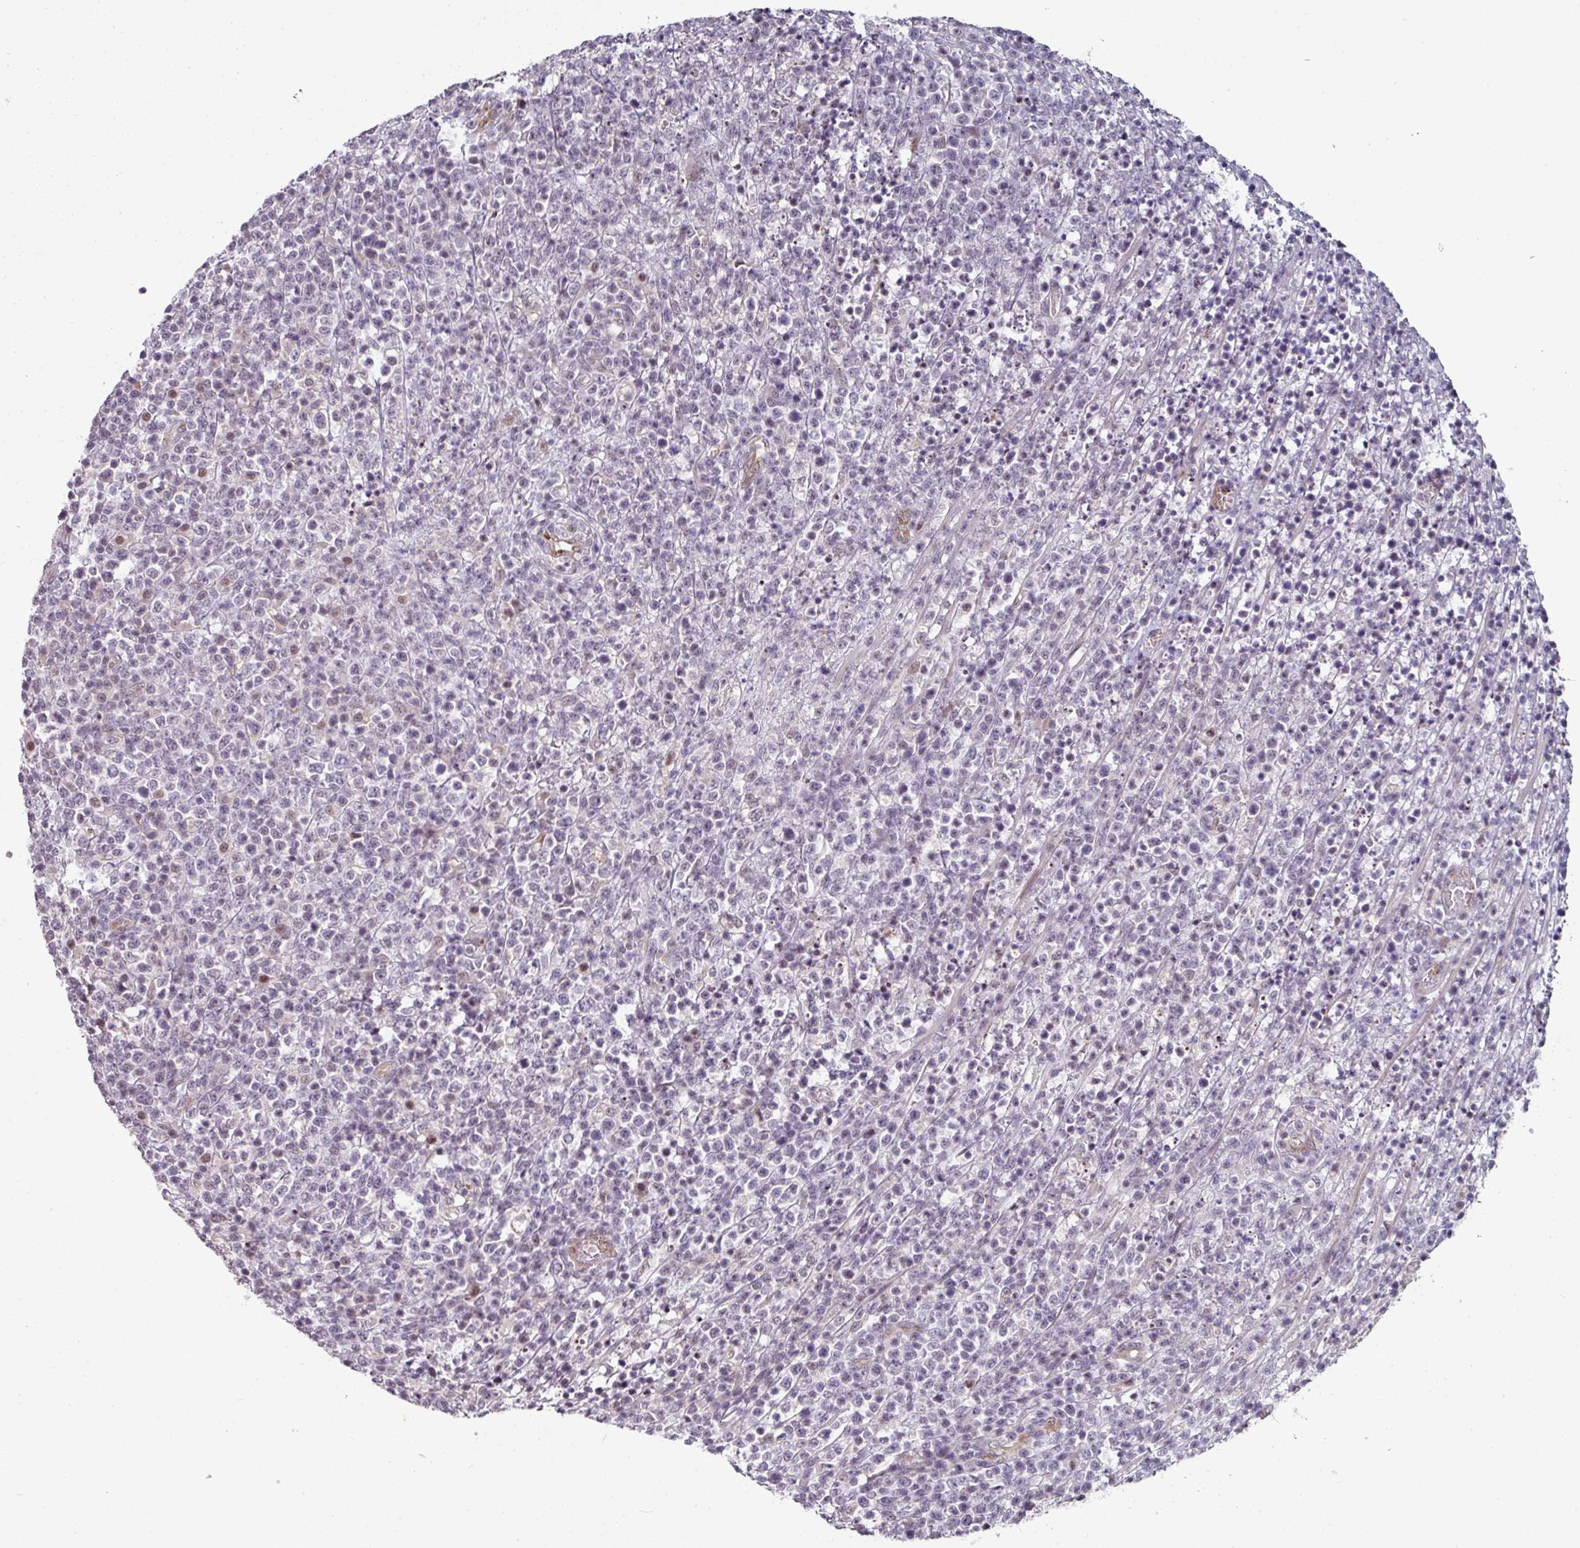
{"staining": {"intensity": "moderate", "quantity": "<25%", "location": "nuclear"}, "tissue": "lymphoma", "cell_type": "Tumor cells", "image_type": "cancer", "snomed": [{"axis": "morphology", "description": "Malignant lymphoma, non-Hodgkin's type, High grade"}, {"axis": "topography", "description": "Colon"}], "caption": "There is low levels of moderate nuclear expression in tumor cells of malignant lymphoma, non-Hodgkin's type (high-grade), as demonstrated by immunohistochemical staining (brown color).", "gene": "SIDT2", "patient": {"sex": "female", "age": 53}}